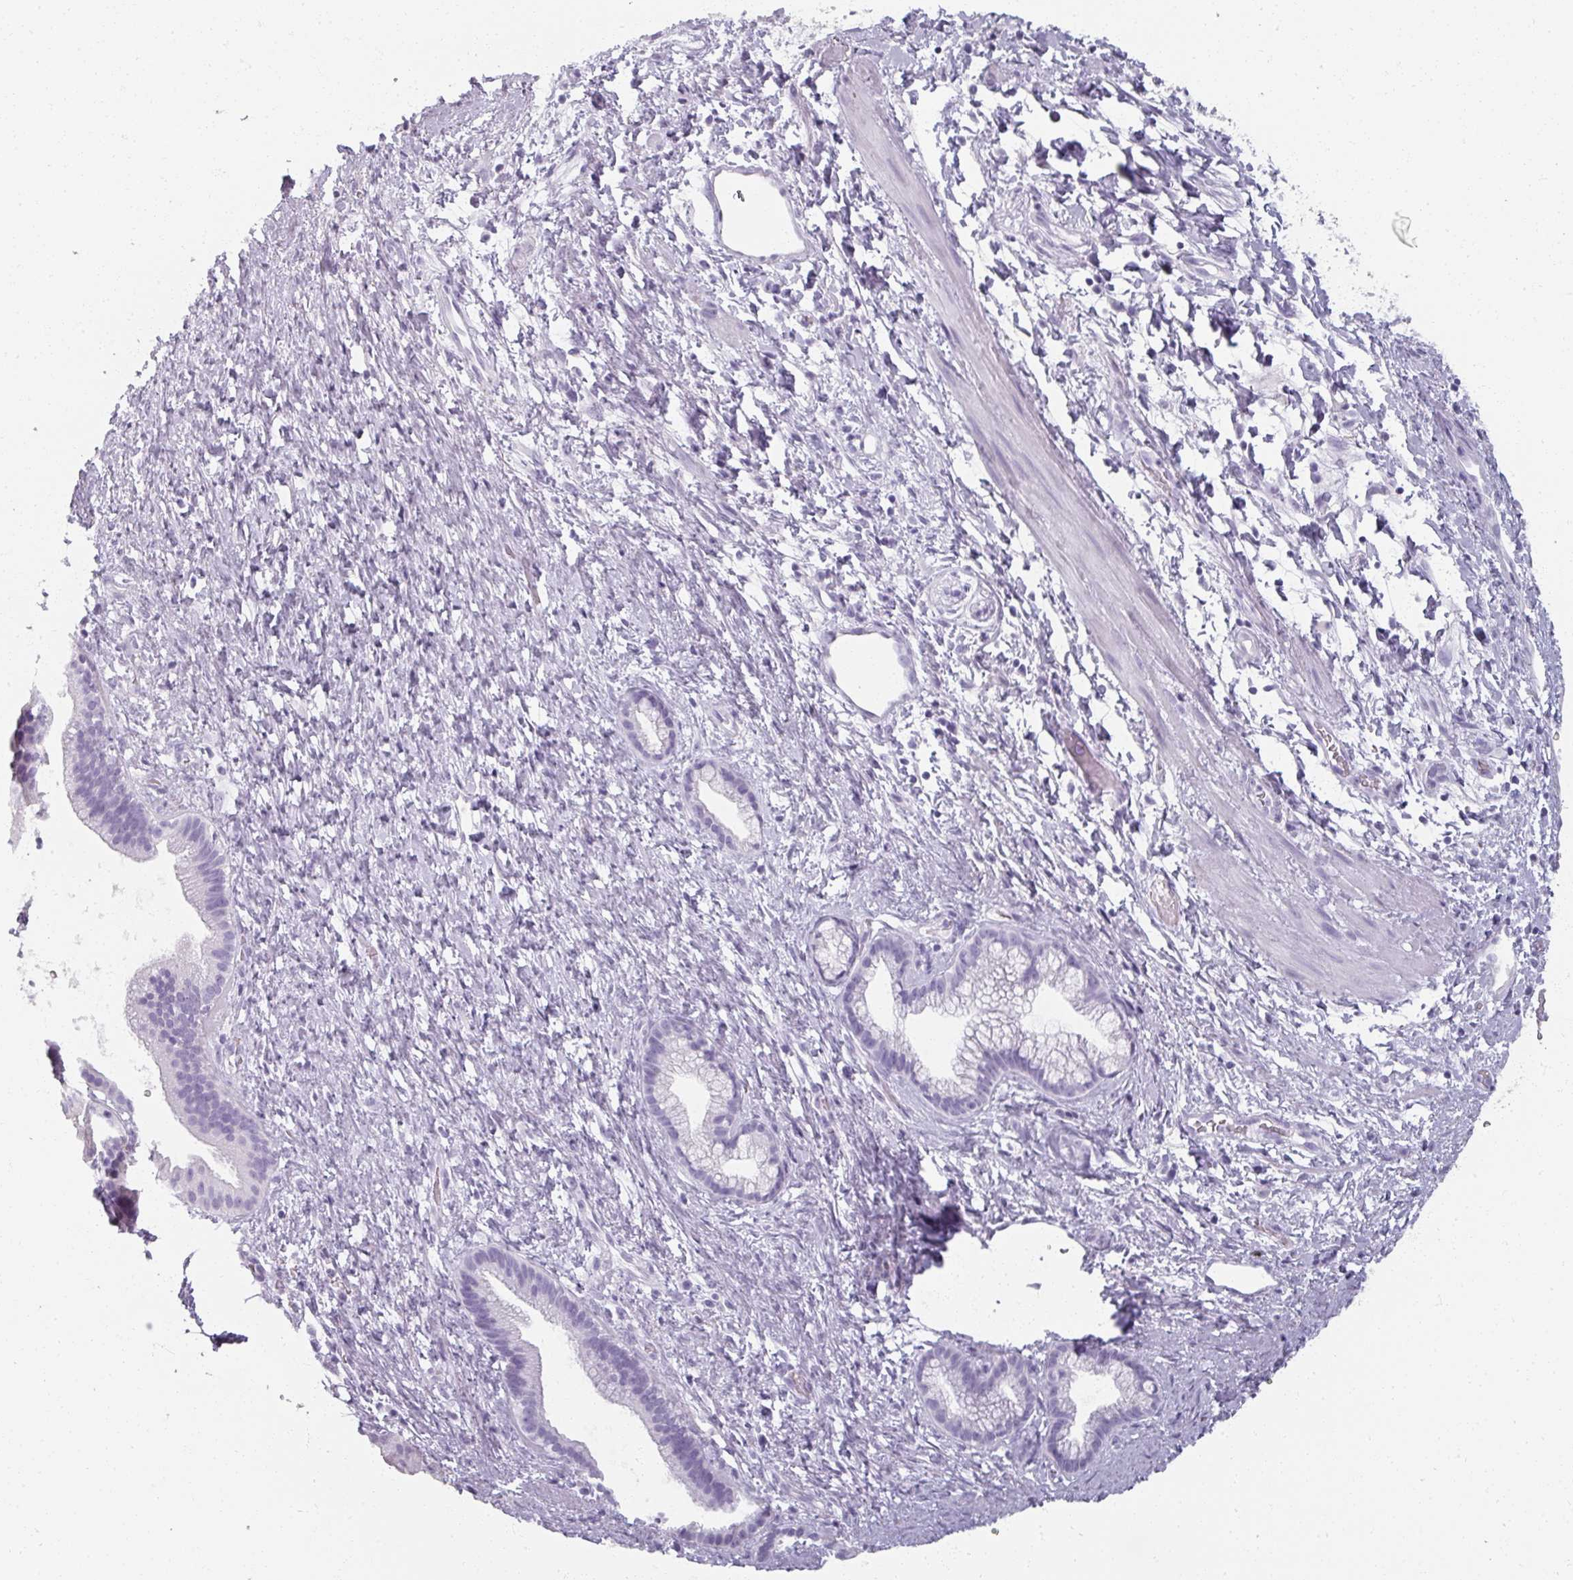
{"staining": {"intensity": "negative", "quantity": "none", "location": "none"}, "tissue": "pancreatic cancer", "cell_type": "Tumor cells", "image_type": "cancer", "snomed": [{"axis": "morphology", "description": "Adenocarcinoma, NOS"}, {"axis": "topography", "description": "Pancreas"}], "caption": "Protein analysis of pancreatic cancer (adenocarcinoma) exhibits no significant positivity in tumor cells.", "gene": "REG3G", "patient": {"sex": "male", "age": 68}}